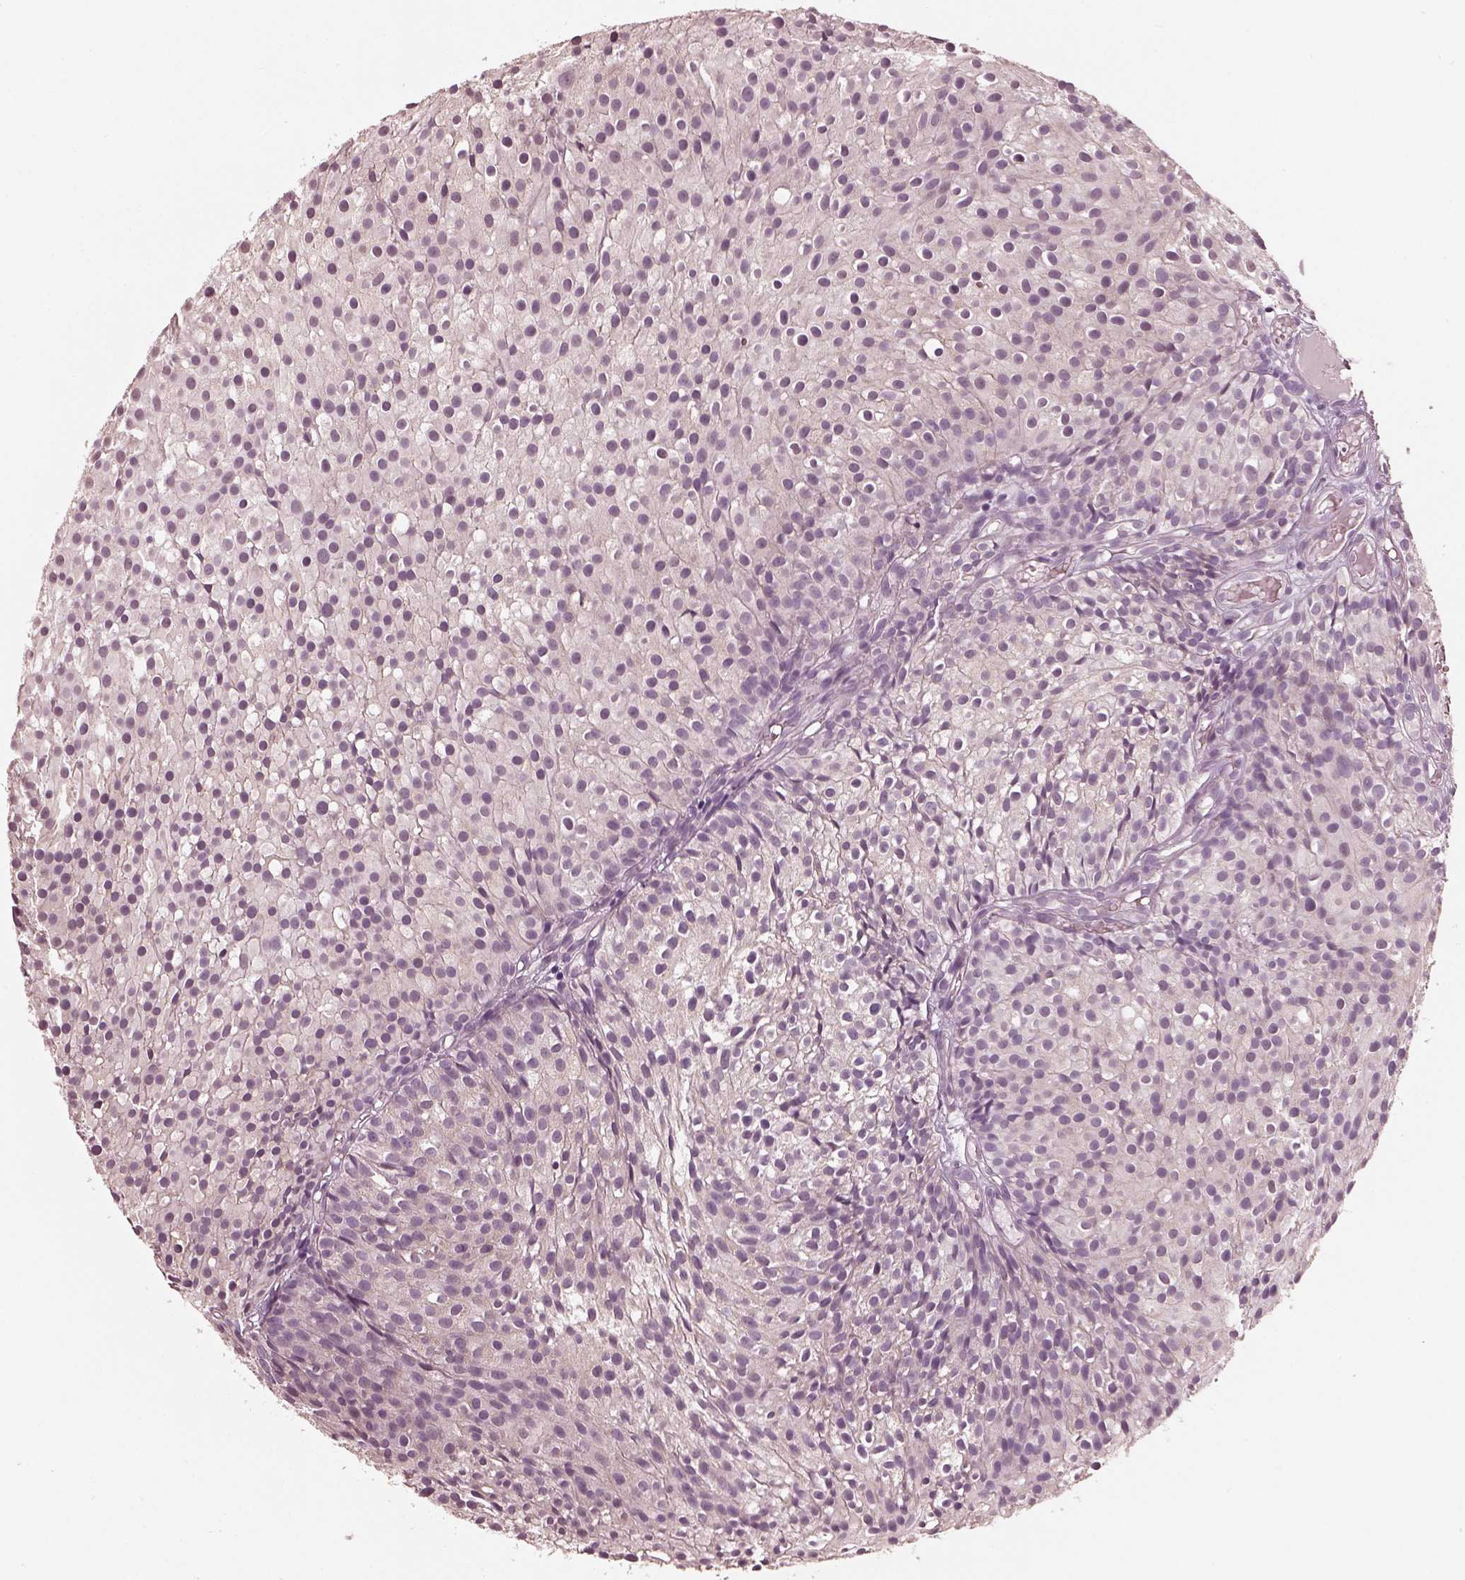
{"staining": {"intensity": "weak", "quantity": "<25%", "location": "cytoplasmic/membranous"}, "tissue": "urothelial cancer", "cell_type": "Tumor cells", "image_type": "cancer", "snomed": [{"axis": "morphology", "description": "Urothelial carcinoma, Low grade"}, {"axis": "topography", "description": "Urinary bladder"}], "caption": "IHC image of human urothelial cancer stained for a protein (brown), which reveals no staining in tumor cells.", "gene": "SLC7A4", "patient": {"sex": "male", "age": 63}}